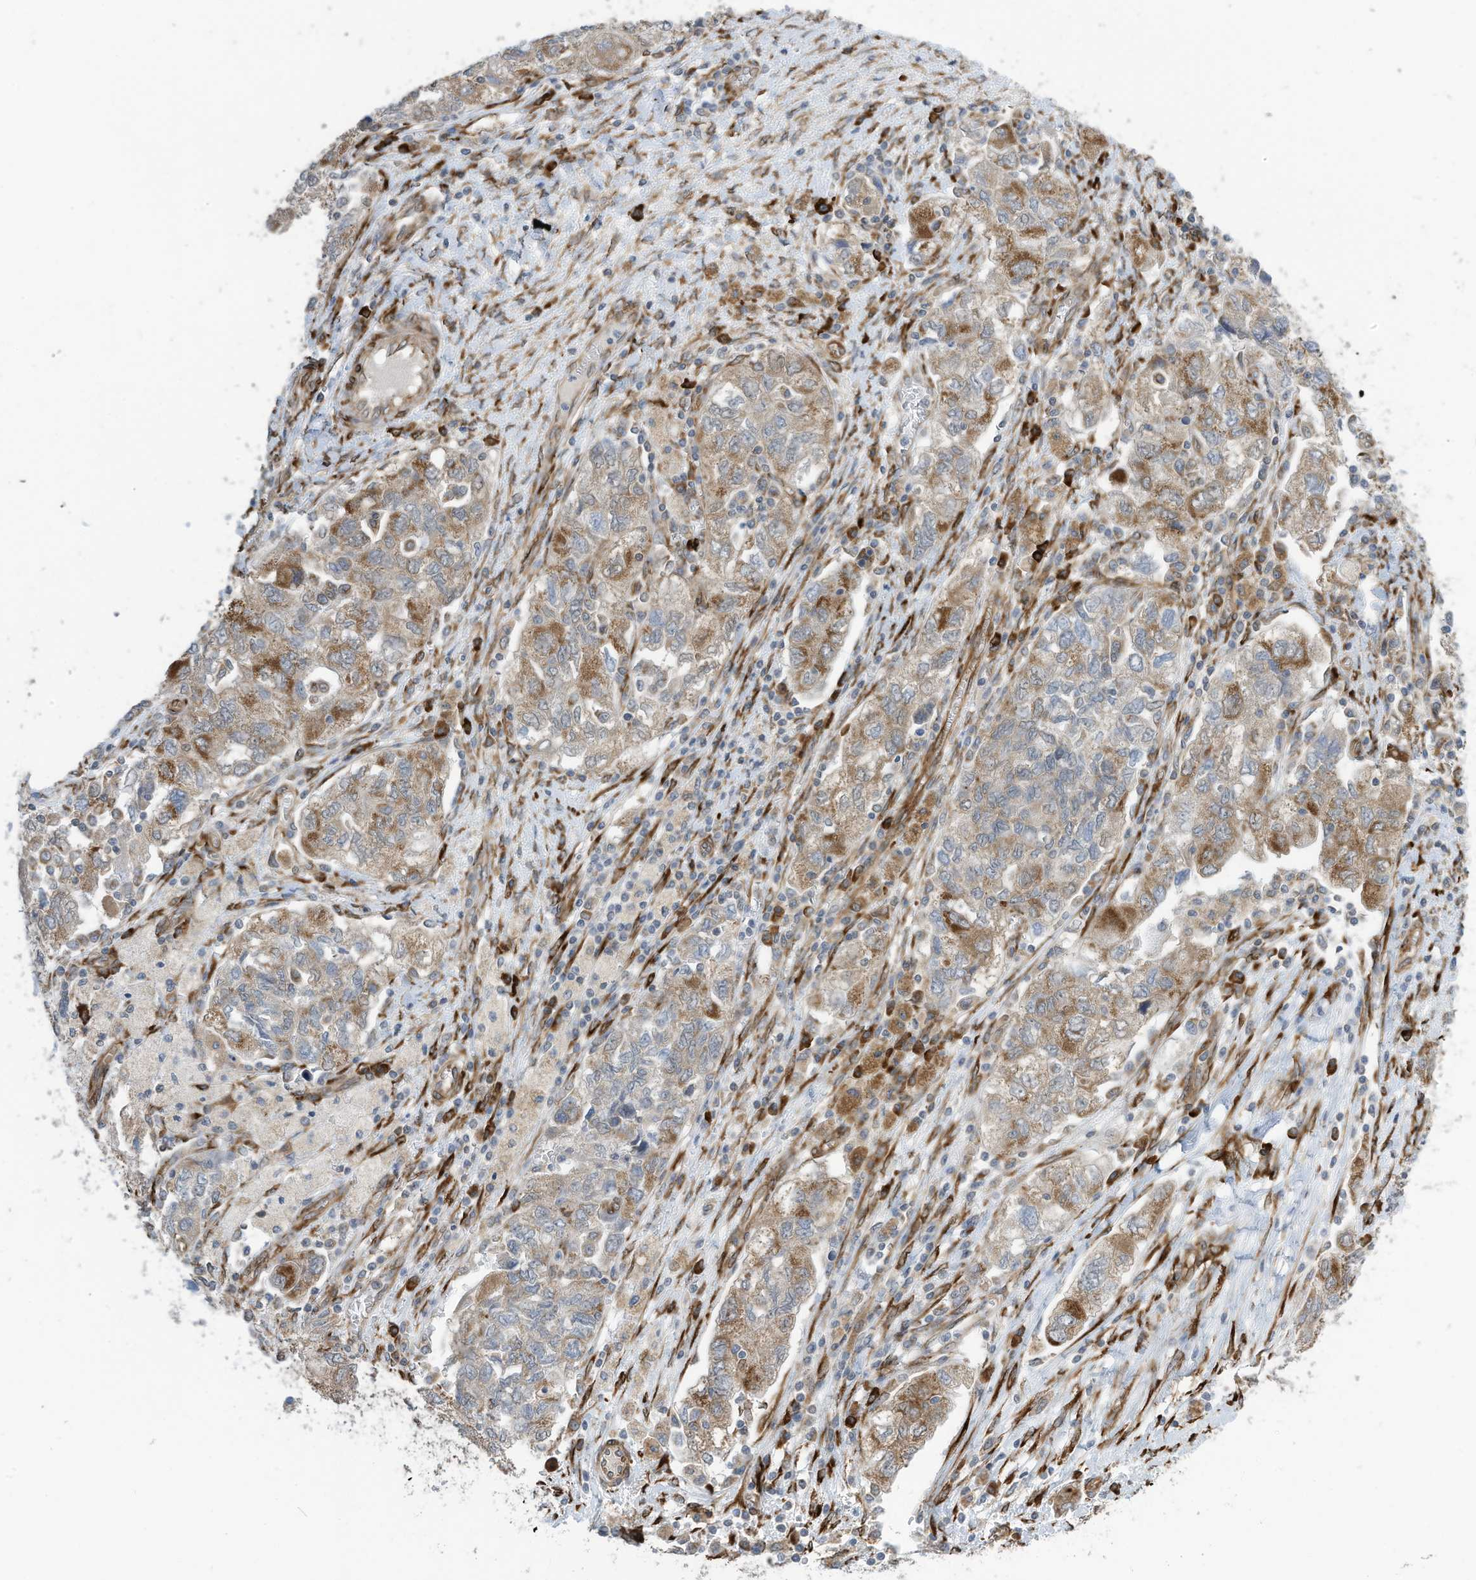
{"staining": {"intensity": "moderate", "quantity": ">75%", "location": "cytoplasmic/membranous"}, "tissue": "ovarian cancer", "cell_type": "Tumor cells", "image_type": "cancer", "snomed": [{"axis": "morphology", "description": "Carcinoma, NOS"}, {"axis": "morphology", "description": "Cystadenocarcinoma, serous, NOS"}, {"axis": "topography", "description": "Ovary"}], "caption": "Ovarian carcinoma stained for a protein (brown) reveals moderate cytoplasmic/membranous positive positivity in about >75% of tumor cells.", "gene": "ZBTB45", "patient": {"sex": "female", "age": 69}}